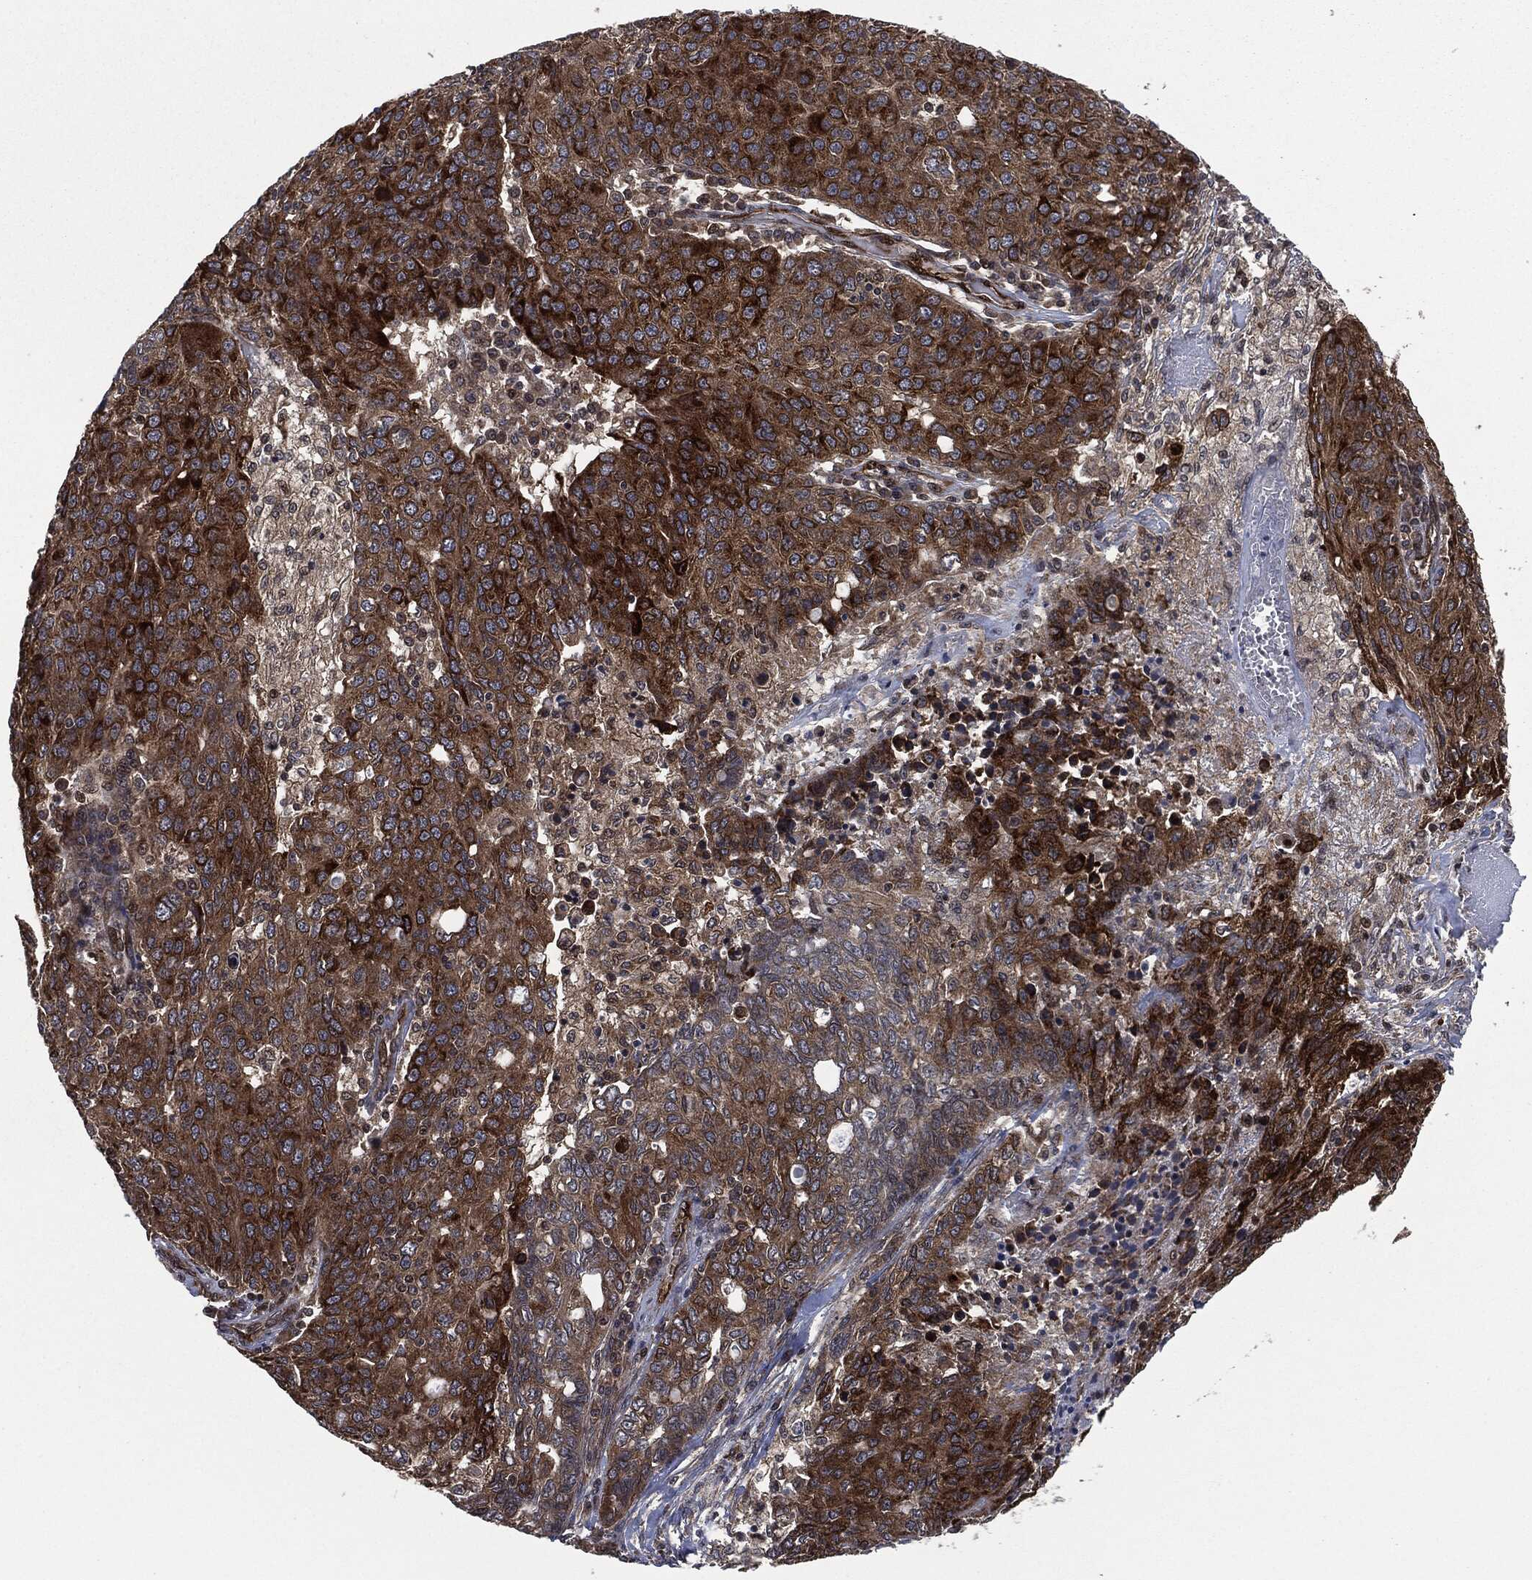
{"staining": {"intensity": "strong", "quantity": ">75%", "location": "cytoplasmic/membranous"}, "tissue": "ovarian cancer", "cell_type": "Tumor cells", "image_type": "cancer", "snomed": [{"axis": "morphology", "description": "Carcinoma, endometroid"}, {"axis": "topography", "description": "Ovary"}], "caption": "High-magnification brightfield microscopy of ovarian endometroid carcinoma stained with DAB (brown) and counterstained with hematoxylin (blue). tumor cells exhibit strong cytoplasmic/membranous expression is appreciated in about>75% of cells.", "gene": "HRAS", "patient": {"sex": "female", "age": 50}}